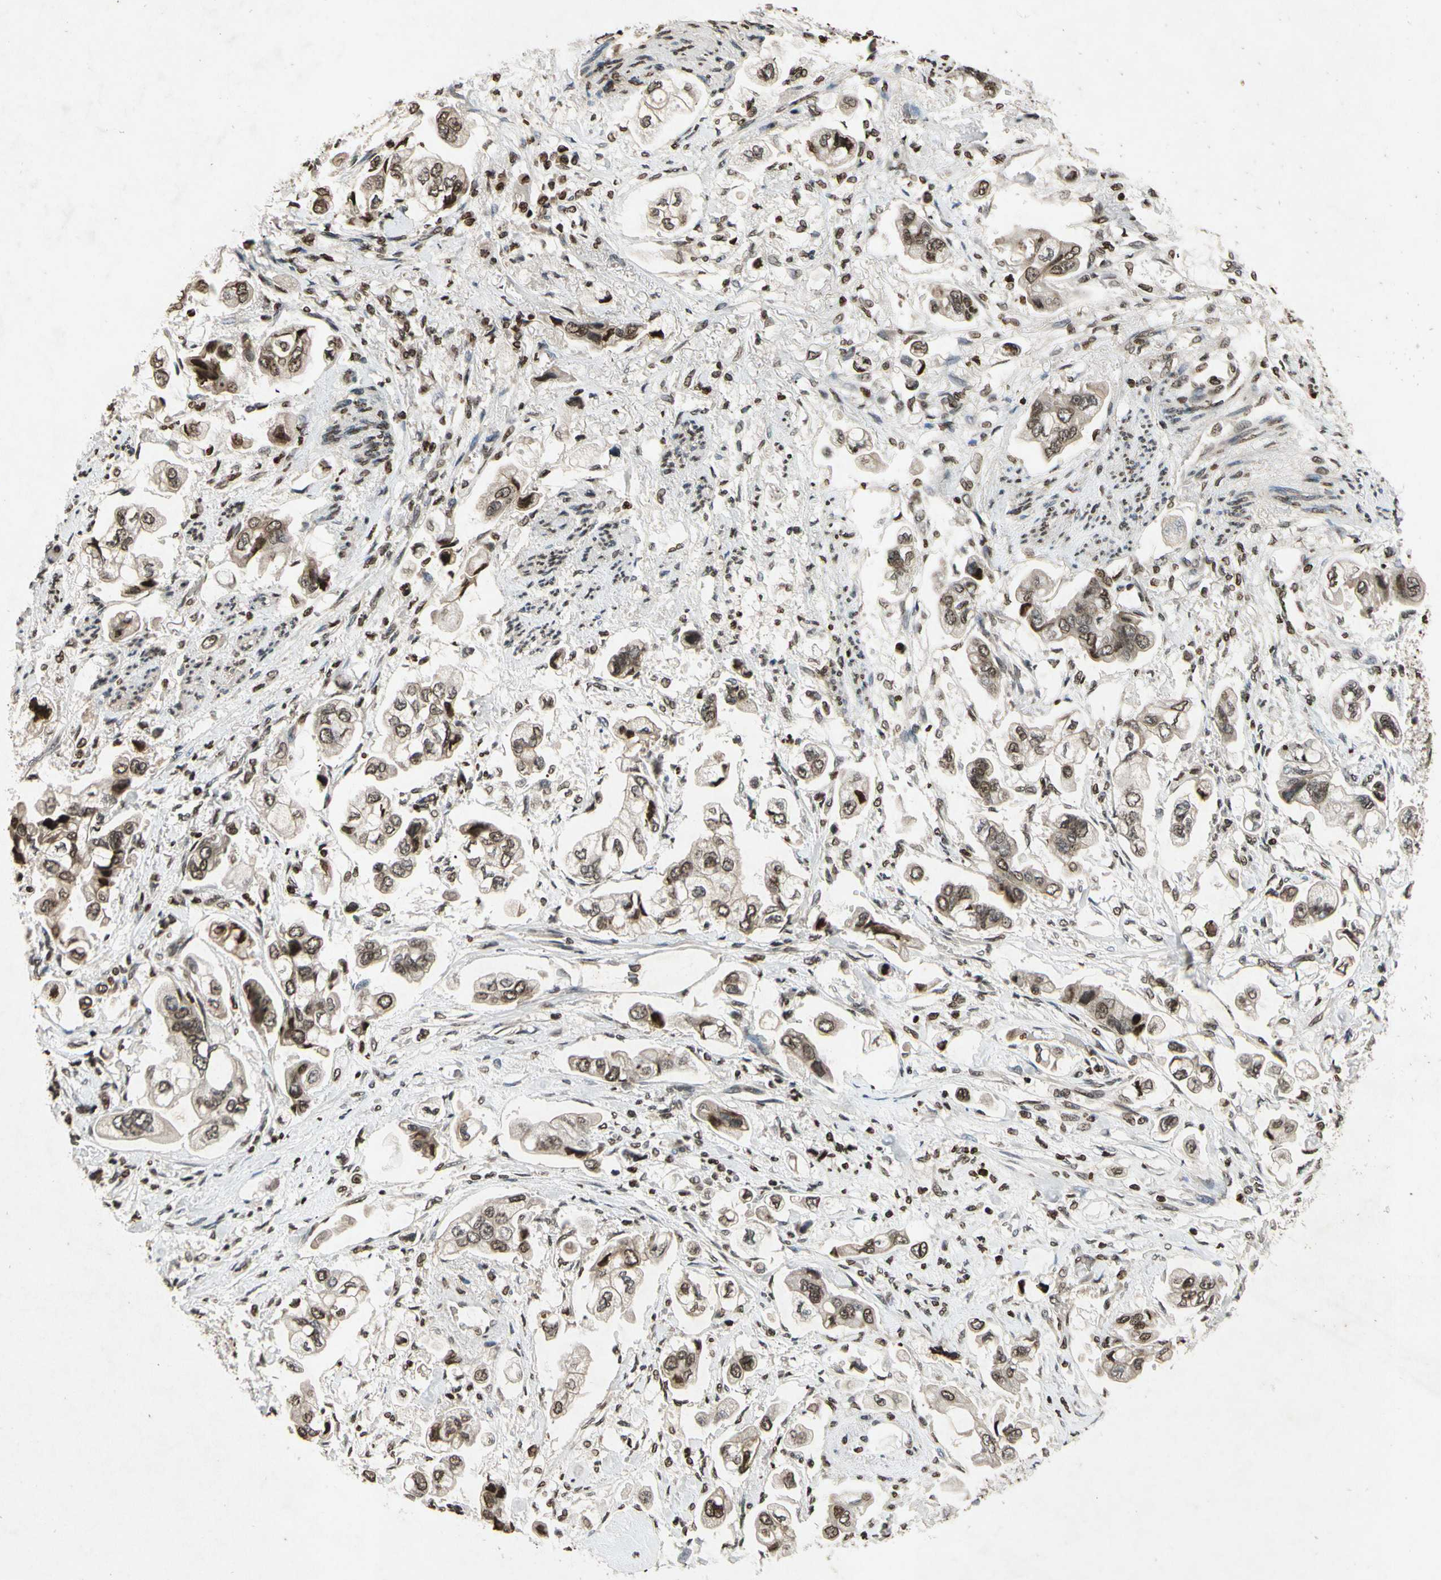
{"staining": {"intensity": "moderate", "quantity": "25%-75%", "location": "cytoplasmic/membranous,nuclear"}, "tissue": "stomach cancer", "cell_type": "Tumor cells", "image_type": "cancer", "snomed": [{"axis": "morphology", "description": "Adenocarcinoma, NOS"}, {"axis": "topography", "description": "Stomach"}], "caption": "IHC image of stomach cancer stained for a protein (brown), which displays medium levels of moderate cytoplasmic/membranous and nuclear positivity in about 25%-75% of tumor cells.", "gene": "HOXB3", "patient": {"sex": "male", "age": 62}}